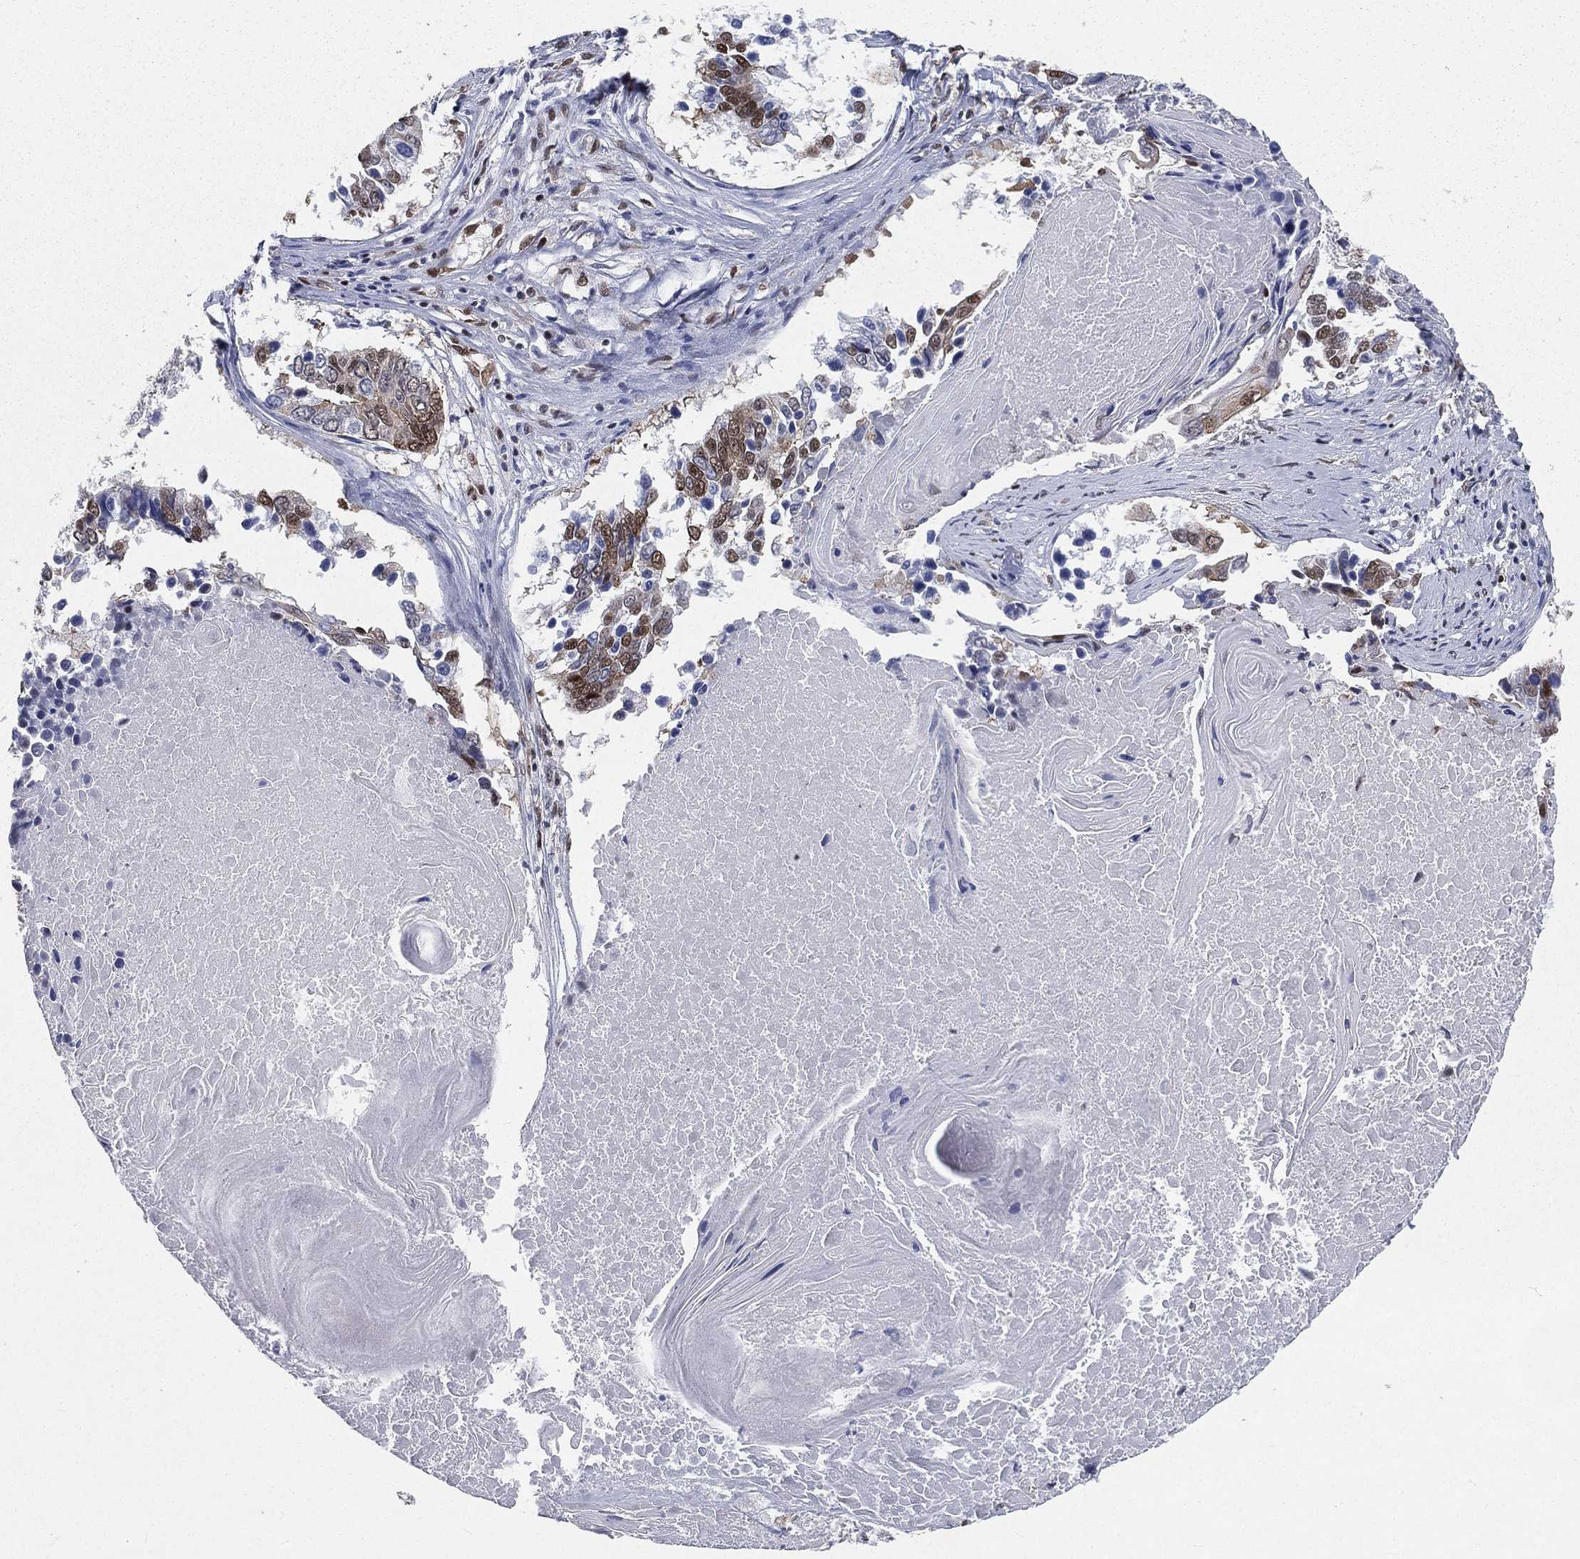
{"staining": {"intensity": "strong", "quantity": "25%-75%", "location": "nuclear"}, "tissue": "lung cancer", "cell_type": "Tumor cells", "image_type": "cancer", "snomed": [{"axis": "morphology", "description": "Squamous cell carcinoma, NOS"}, {"axis": "topography", "description": "Lung"}], "caption": "Lung cancer stained with a brown dye exhibits strong nuclear positive expression in about 25%-75% of tumor cells.", "gene": "FUBP3", "patient": {"sex": "male", "age": 73}}